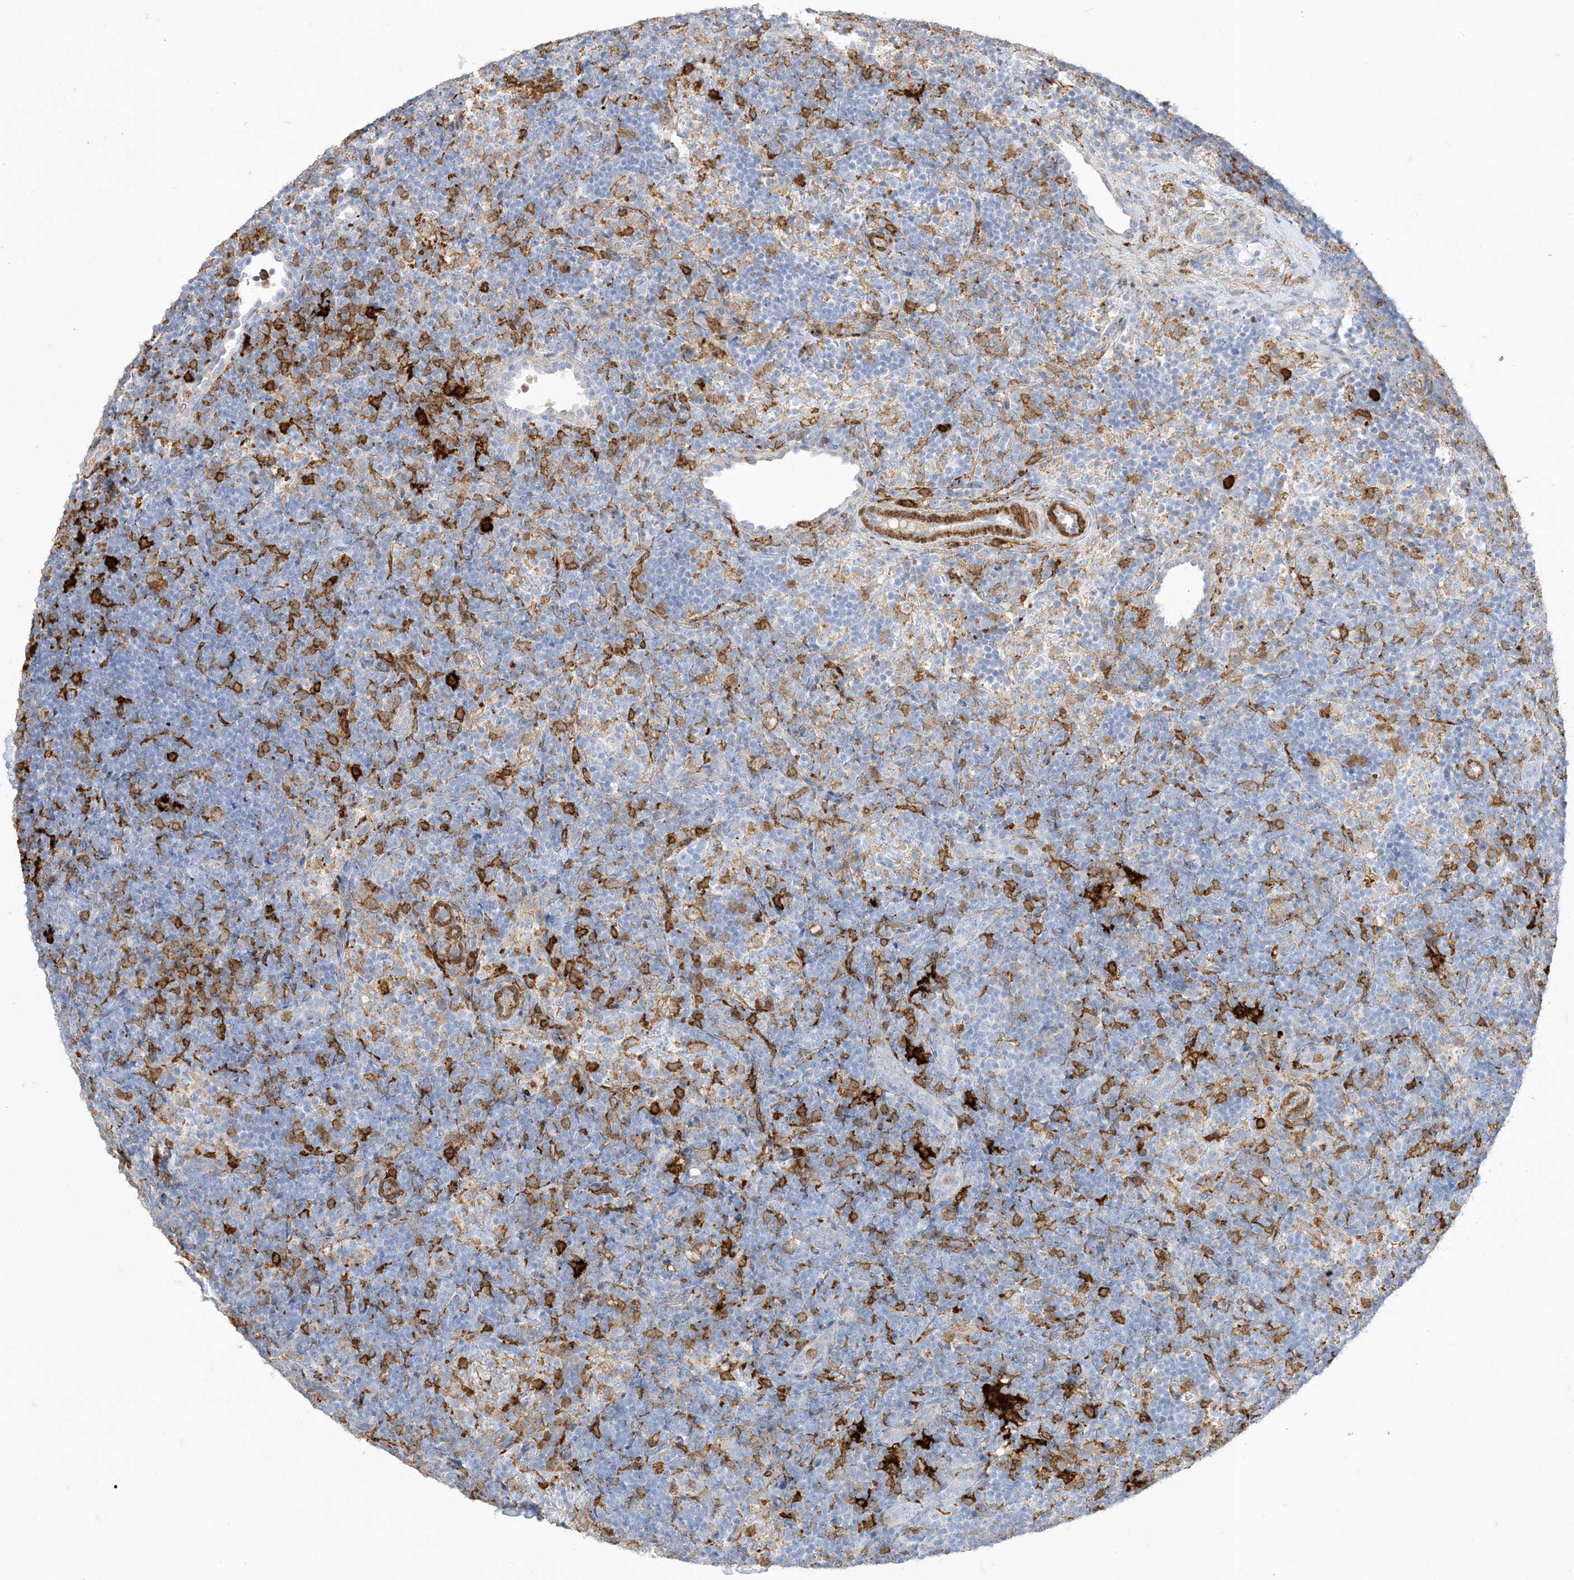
{"staining": {"intensity": "negative", "quantity": "none", "location": "none"}, "tissue": "lymph node", "cell_type": "Germinal center cells", "image_type": "normal", "snomed": [{"axis": "morphology", "description": "Normal tissue, NOS"}, {"axis": "topography", "description": "Lymph node"}], "caption": "Lymph node stained for a protein using immunohistochemistry reveals no staining germinal center cells.", "gene": "GSN", "patient": {"sex": "female", "age": 22}}